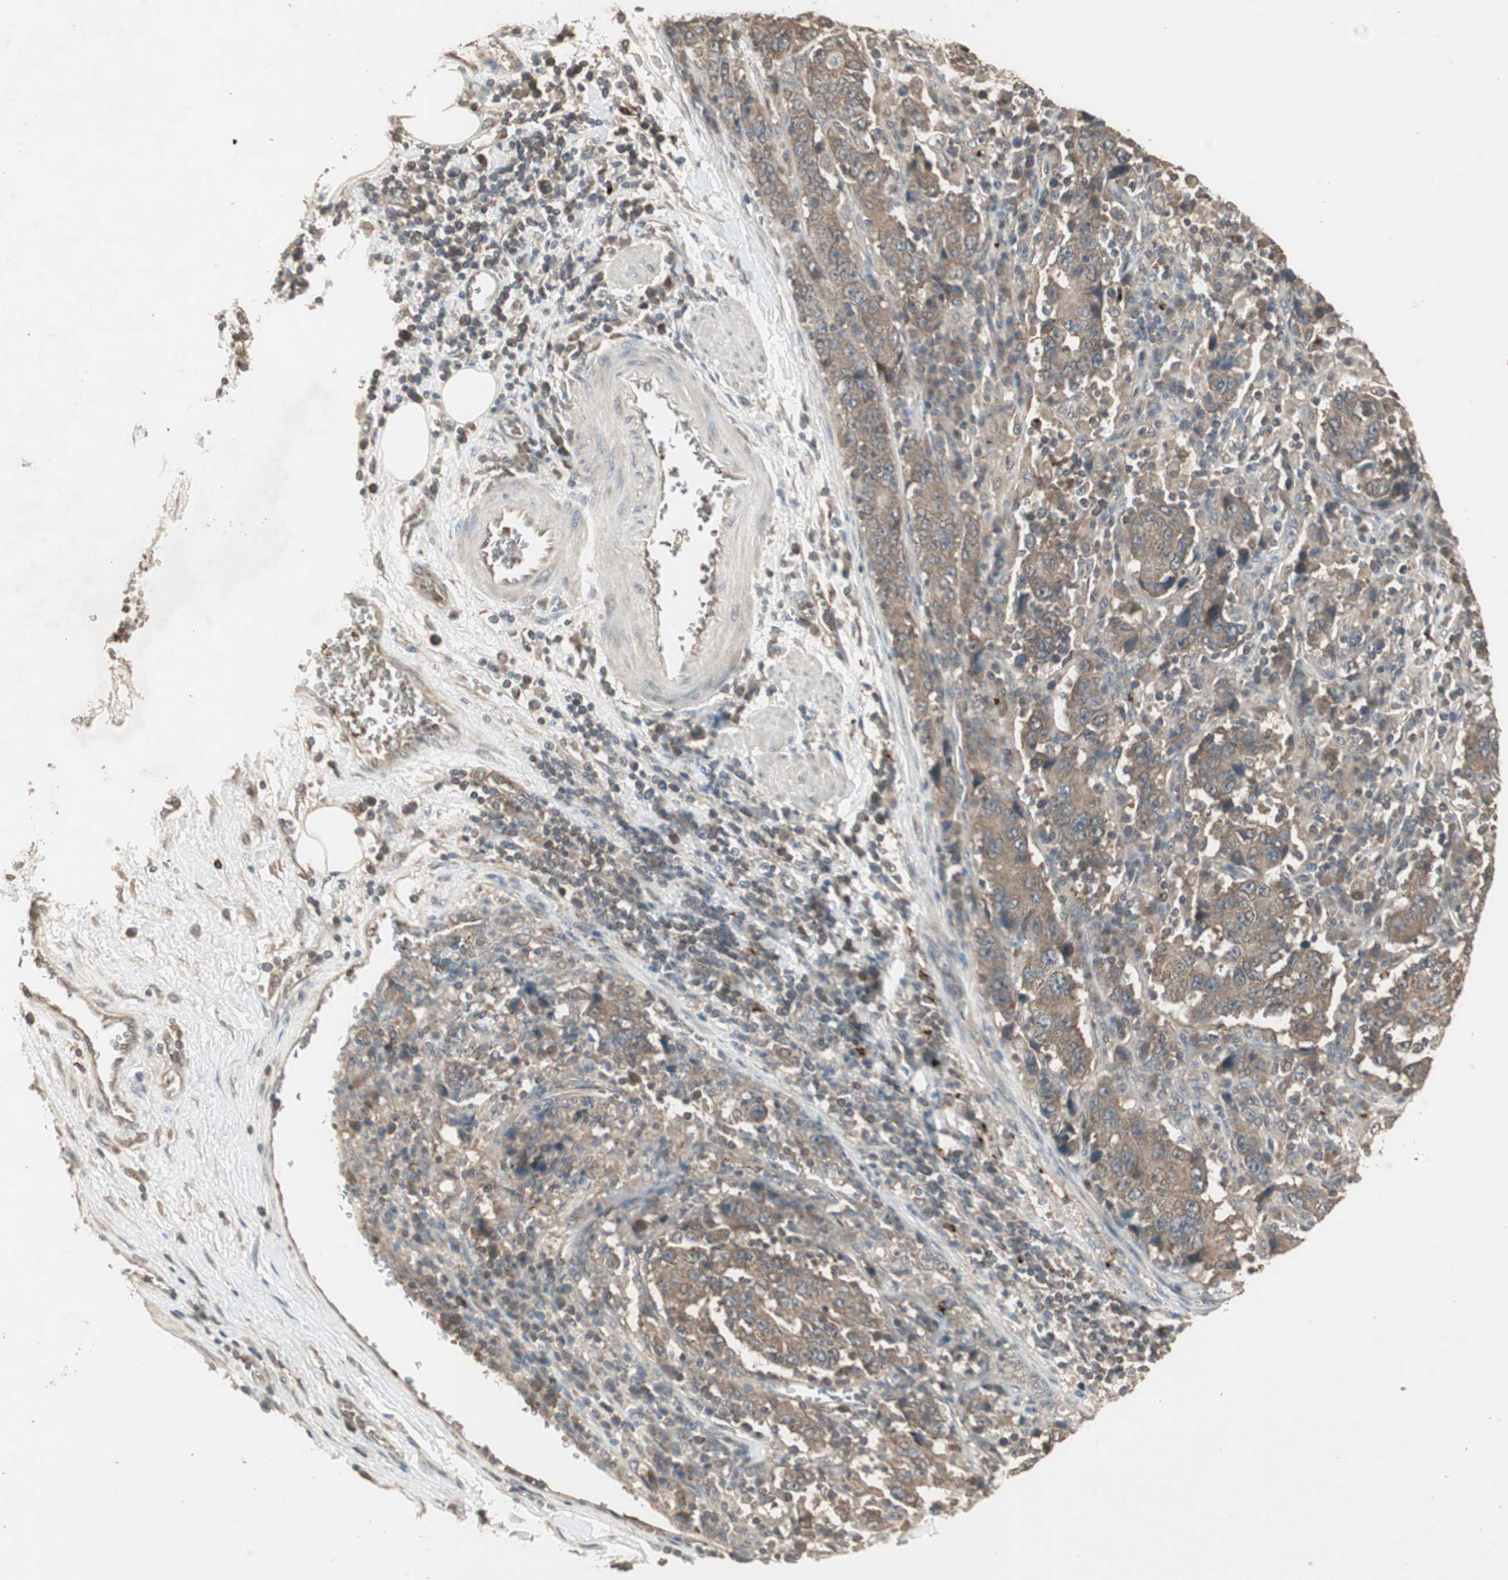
{"staining": {"intensity": "moderate", "quantity": ">75%", "location": "cytoplasmic/membranous"}, "tissue": "stomach cancer", "cell_type": "Tumor cells", "image_type": "cancer", "snomed": [{"axis": "morphology", "description": "Normal tissue, NOS"}, {"axis": "morphology", "description": "Adenocarcinoma, NOS"}, {"axis": "topography", "description": "Stomach, upper"}, {"axis": "topography", "description": "Stomach"}], "caption": "Immunohistochemistry (IHC) micrograph of neoplastic tissue: adenocarcinoma (stomach) stained using IHC displays medium levels of moderate protein expression localized specifically in the cytoplasmic/membranous of tumor cells, appearing as a cytoplasmic/membranous brown color.", "gene": "UBAC1", "patient": {"sex": "male", "age": 59}}